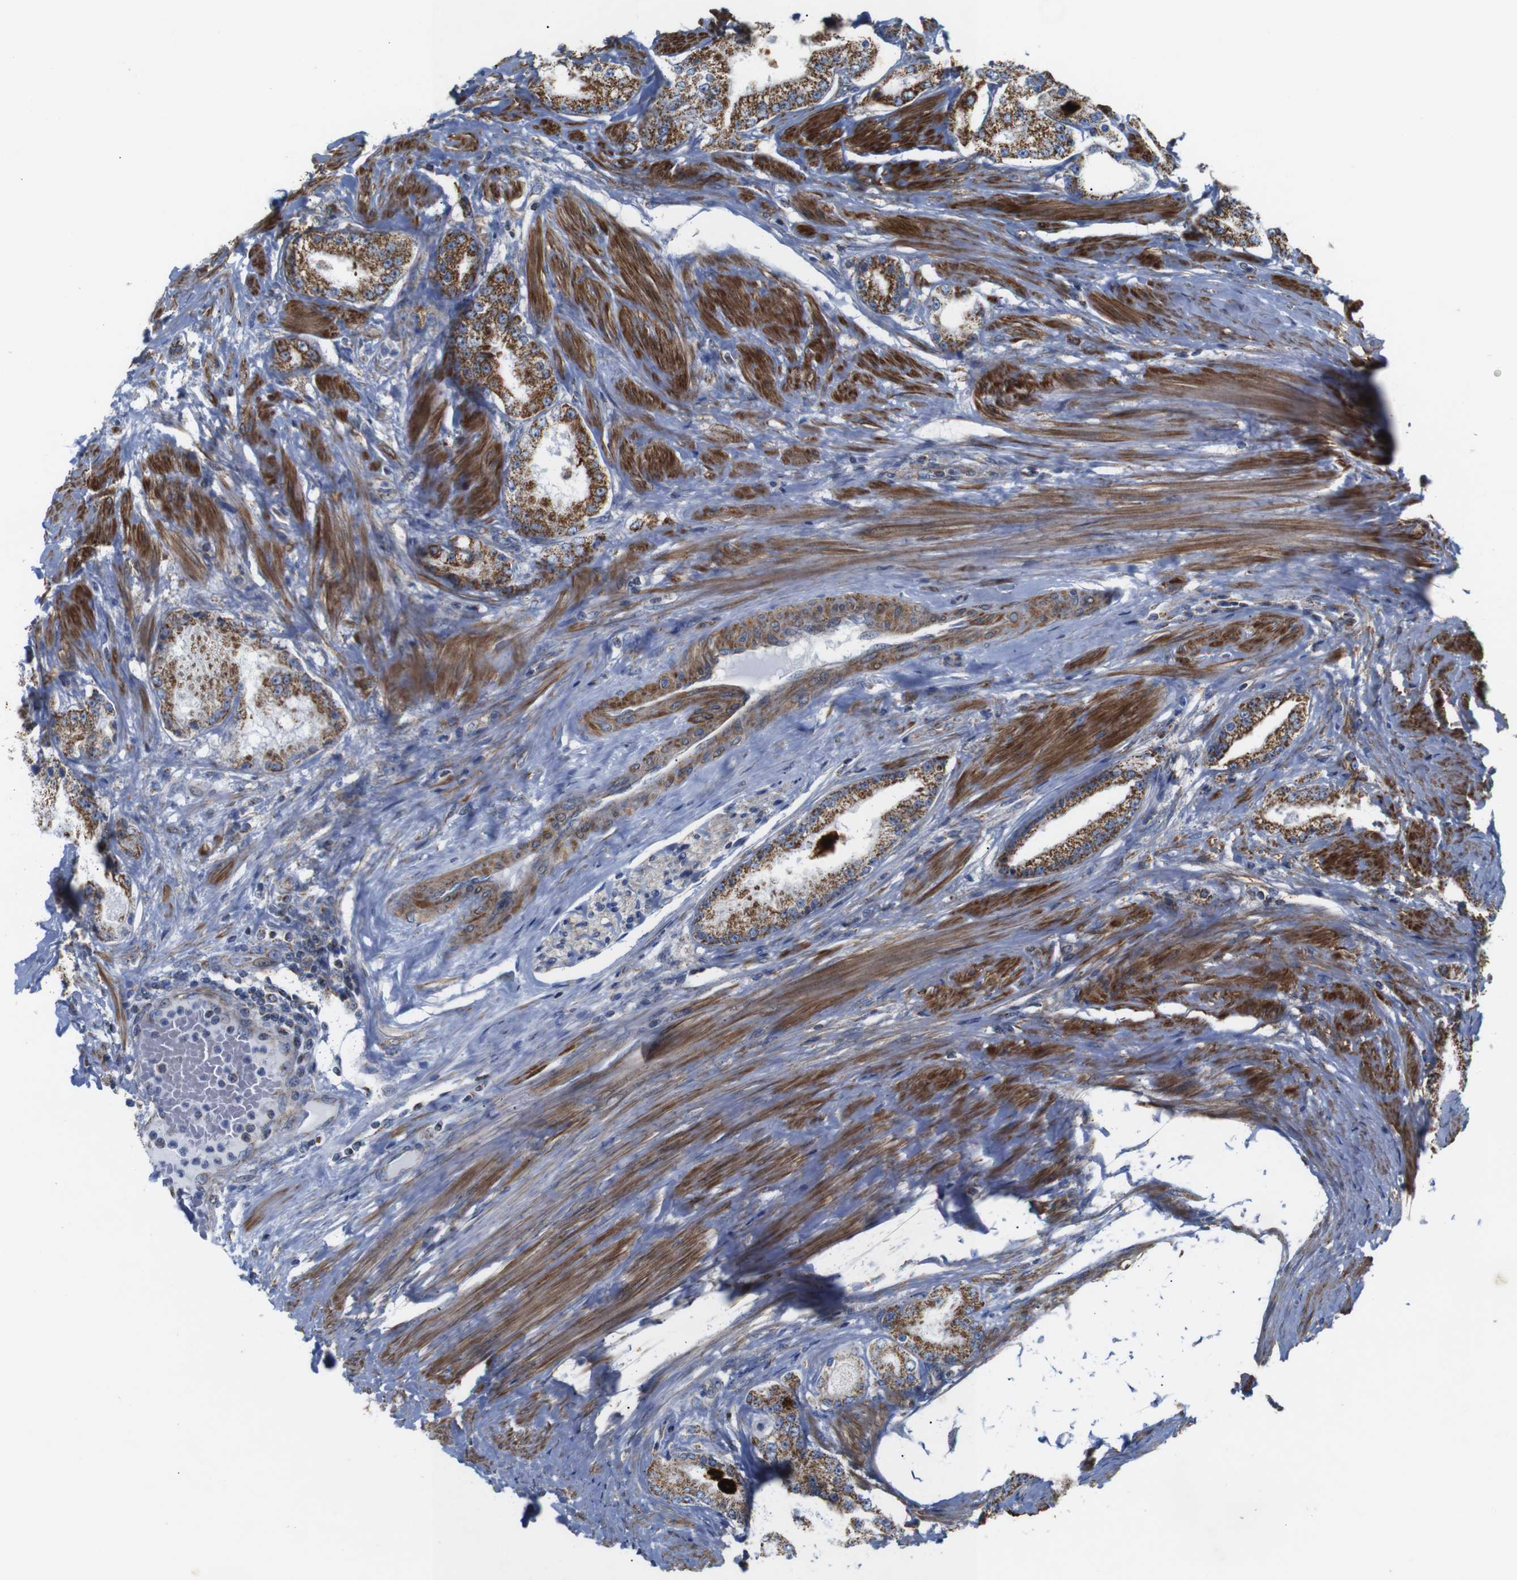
{"staining": {"intensity": "strong", "quantity": ">75%", "location": "cytoplasmic/membranous"}, "tissue": "prostate cancer", "cell_type": "Tumor cells", "image_type": "cancer", "snomed": [{"axis": "morphology", "description": "Adenocarcinoma, Low grade"}, {"axis": "topography", "description": "Prostate"}], "caption": "IHC micrograph of prostate cancer (adenocarcinoma (low-grade)) stained for a protein (brown), which exhibits high levels of strong cytoplasmic/membranous positivity in approximately >75% of tumor cells.", "gene": "FAM171B", "patient": {"sex": "male", "age": 63}}